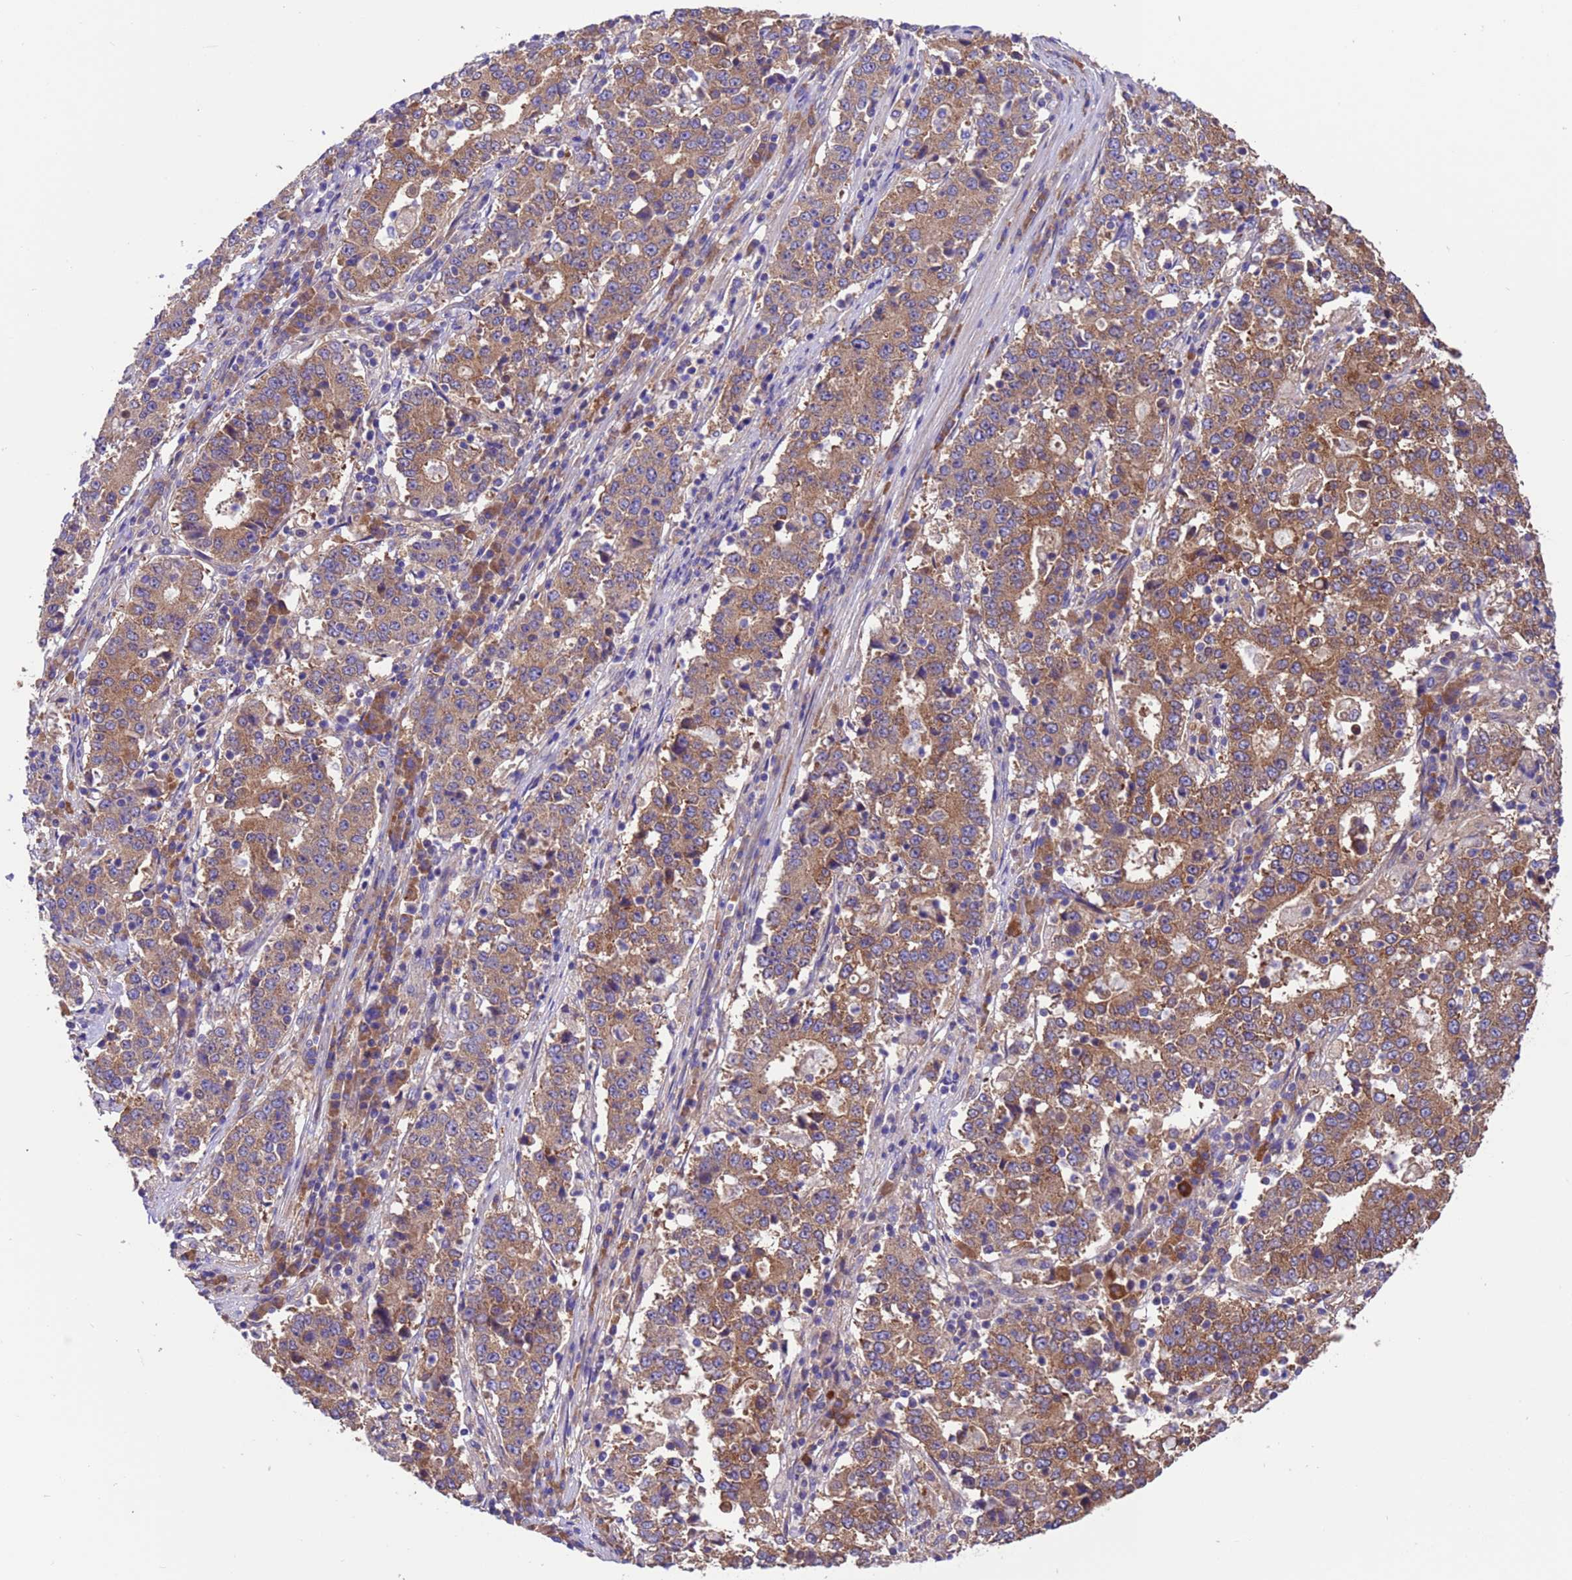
{"staining": {"intensity": "moderate", "quantity": ">75%", "location": "cytoplasmic/membranous"}, "tissue": "stomach cancer", "cell_type": "Tumor cells", "image_type": "cancer", "snomed": [{"axis": "morphology", "description": "Adenocarcinoma, NOS"}, {"axis": "topography", "description": "Stomach"}], "caption": "This micrograph exhibits IHC staining of stomach adenocarcinoma, with medium moderate cytoplasmic/membranous expression in about >75% of tumor cells.", "gene": "ARHGAP12", "patient": {"sex": "male", "age": 59}}